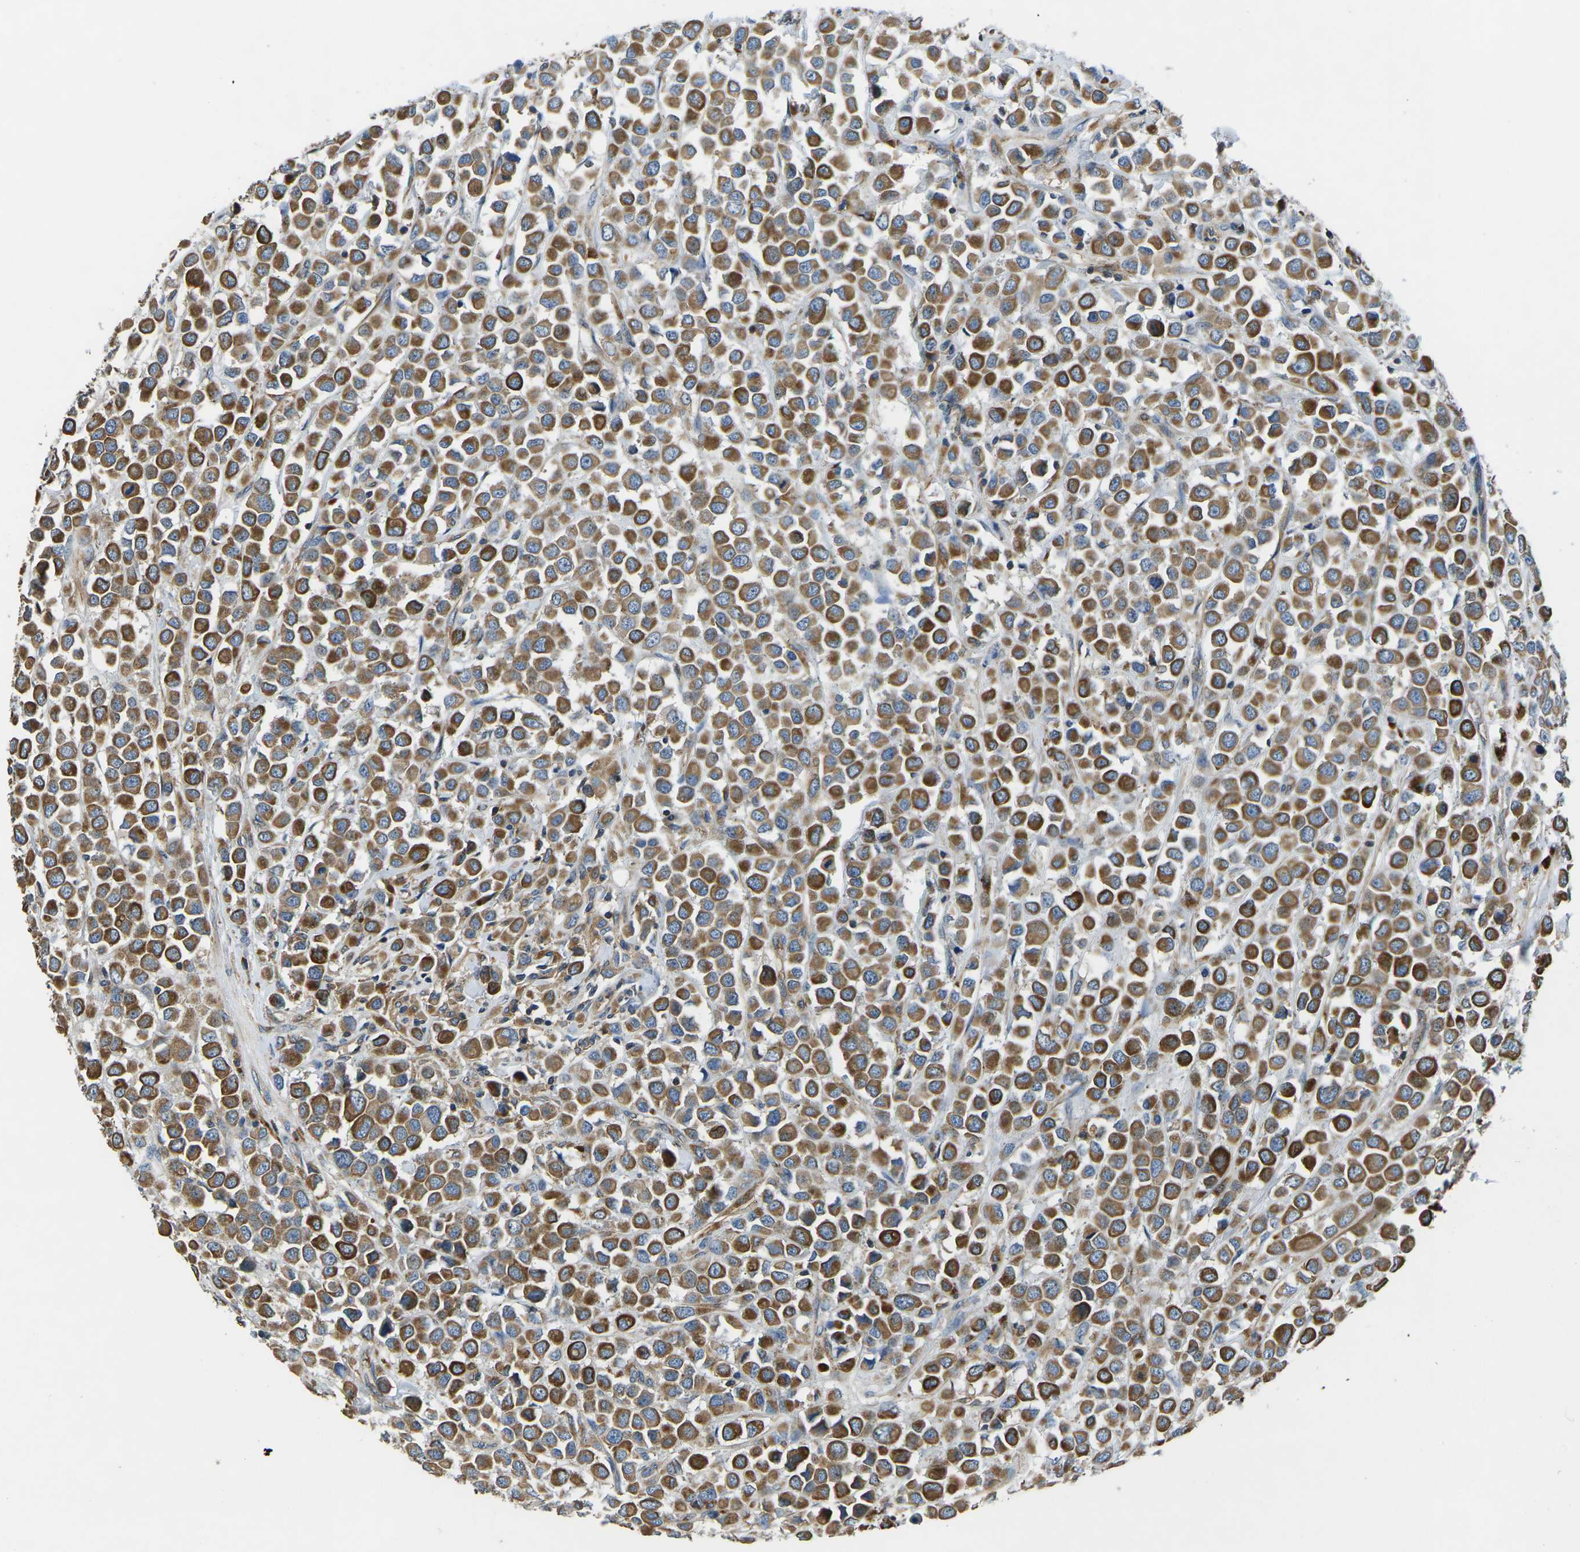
{"staining": {"intensity": "moderate", "quantity": ">75%", "location": "cytoplasmic/membranous"}, "tissue": "breast cancer", "cell_type": "Tumor cells", "image_type": "cancer", "snomed": [{"axis": "morphology", "description": "Duct carcinoma"}, {"axis": "topography", "description": "Breast"}], "caption": "Immunohistochemical staining of invasive ductal carcinoma (breast) displays moderate cytoplasmic/membranous protein positivity in about >75% of tumor cells.", "gene": "KCNJ15", "patient": {"sex": "female", "age": 61}}